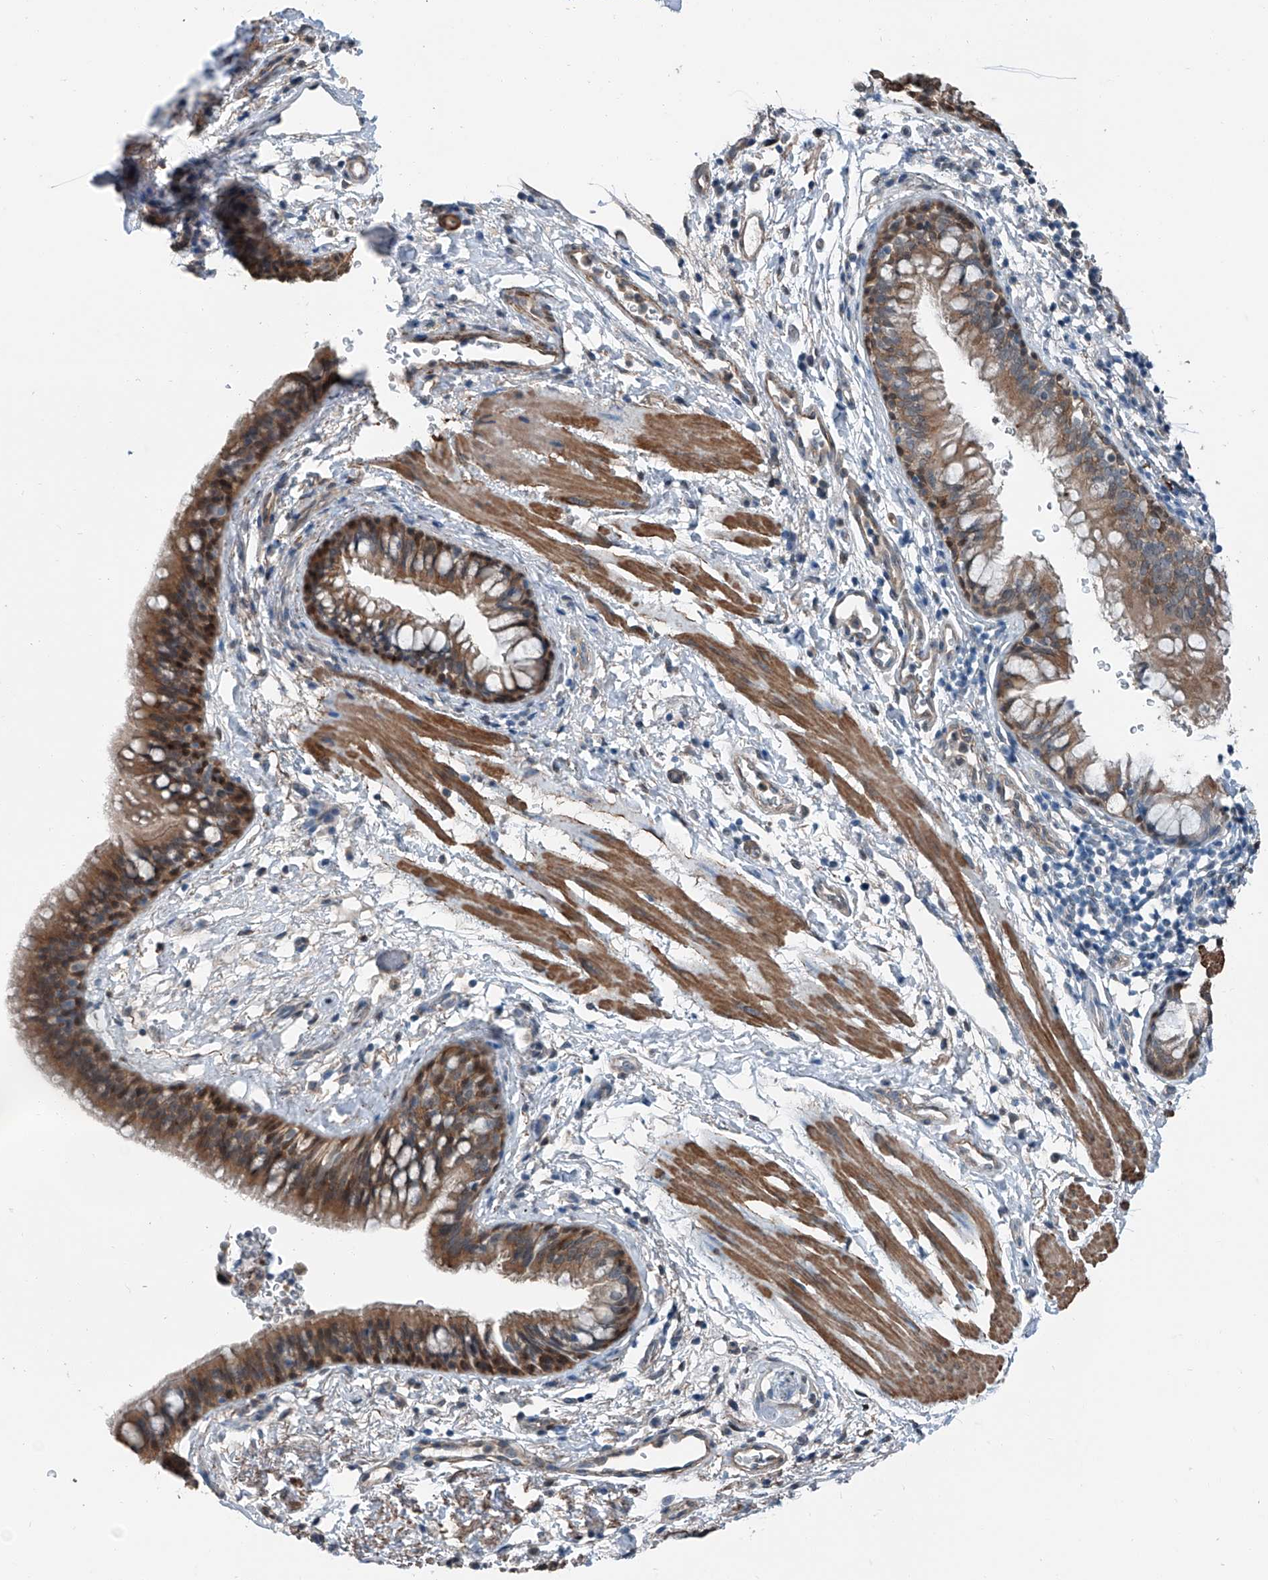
{"staining": {"intensity": "moderate", "quantity": ">75%", "location": "cytoplasmic/membranous,nuclear"}, "tissue": "bronchus", "cell_type": "Respiratory epithelial cells", "image_type": "normal", "snomed": [{"axis": "morphology", "description": "Normal tissue, NOS"}, {"axis": "topography", "description": "Cartilage tissue"}, {"axis": "topography", "description": "Bronchus"}], "caption": "About >75% of respiratory epithelial cells in benign bronchus display moderate cytoplasmic/membranous,nuclear protein staining as visualized by brown immunohistochemical staining.", "gene": "HSPA6", "patient": {"sex": "female", "age": 36}}